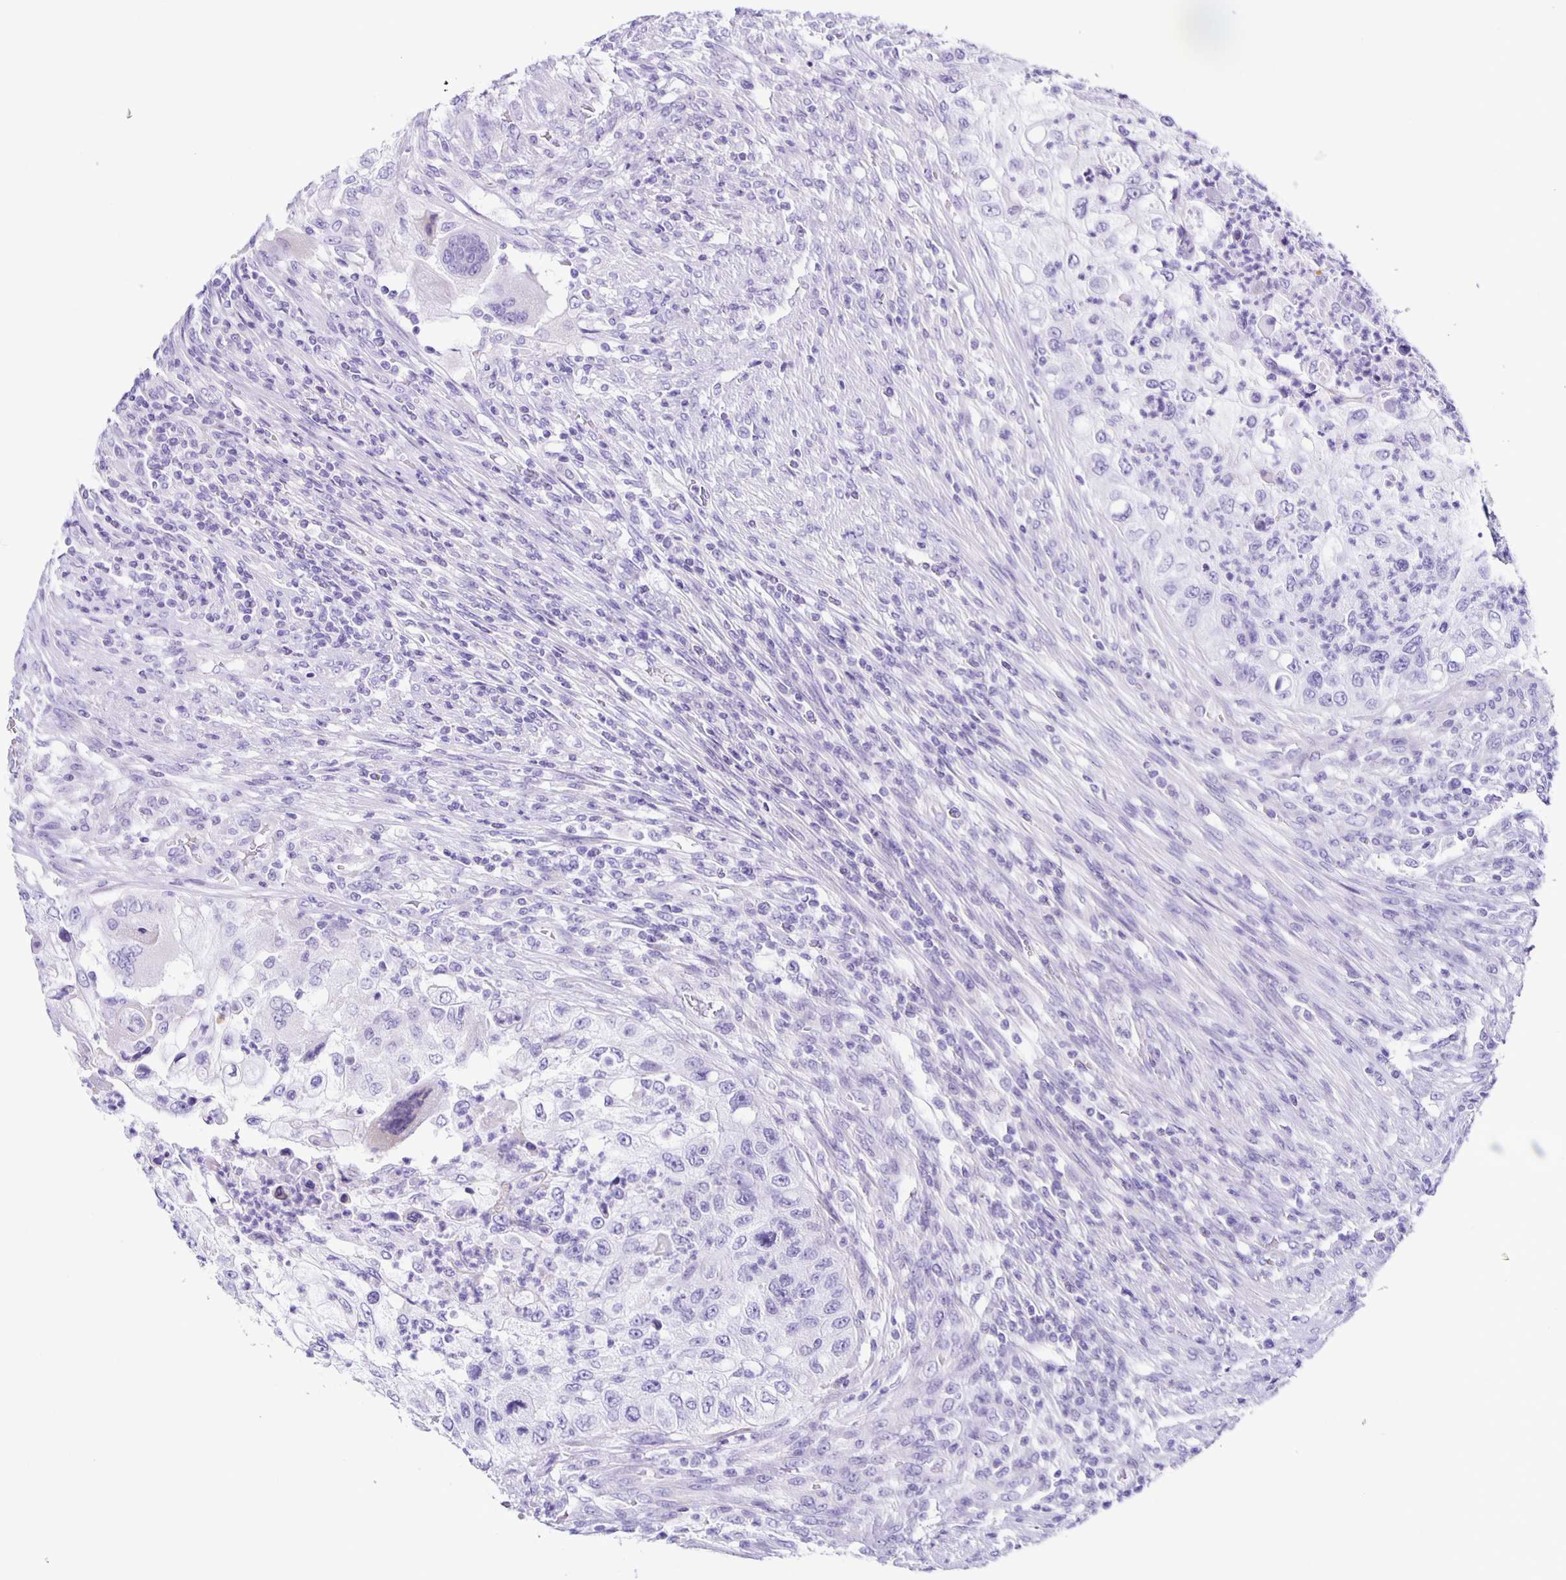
{"staining": {"intensity": "negative", "quantity": "none", "location": "none"}, "tissue": "urothelial cancer", "cell_type": "Tumor cells", "image_type": "cancer", "snomed": [{"axis": "morphology", "description": "Urothelial carcinoma, High grade"}, {"axis": "topography", "description": "Urinary bladder"}], "caption": "Human urothelial cancer stained for a protein using IHC displays no staining in tumor cells.", "gene": "AQP6", "patient": {"sex": "female", "age": 60}}